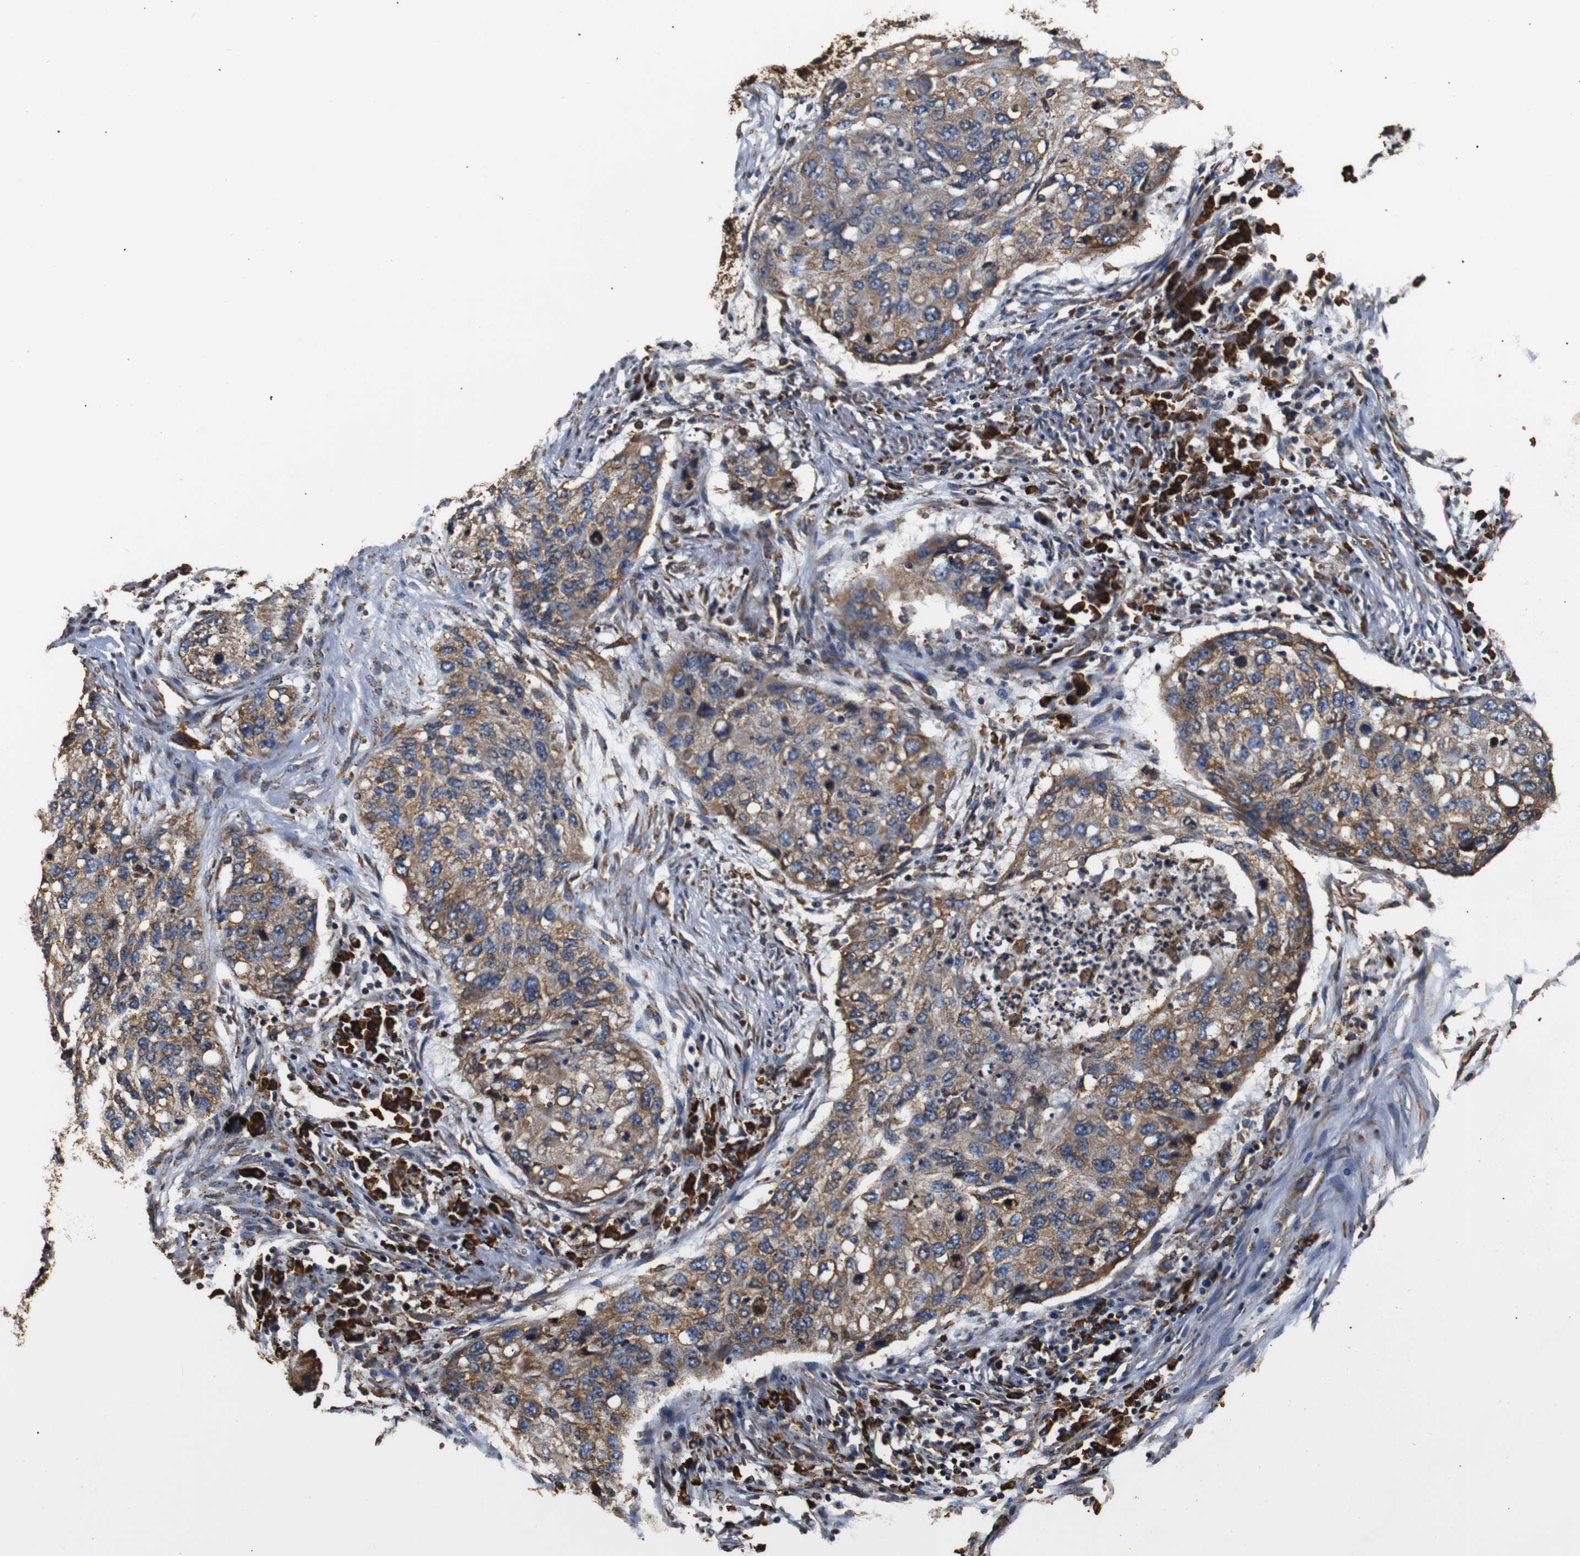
{"staining": {"intensity": "moderate", "quantity": ">75%", "location": "cytoplasmic/membranous"}, "tissue": "lung cancer", "cell_type": "Tumor cells", "image_type": "cancer", "snomed": [{"axis": "morphology", "description": "Squamous cell carcinoma, NOS"}, {"axis": "topography", "description": "Lung"}], "caption": "About >75% of tumor cells in squamous cell carcinoma (lung) demonstrate moderate cytoplasmic/membranous protein expression as visualized by brown immunohistochemical staining.", "gene": "HHIP", "patient": {"sex": "female", "age": 63}}